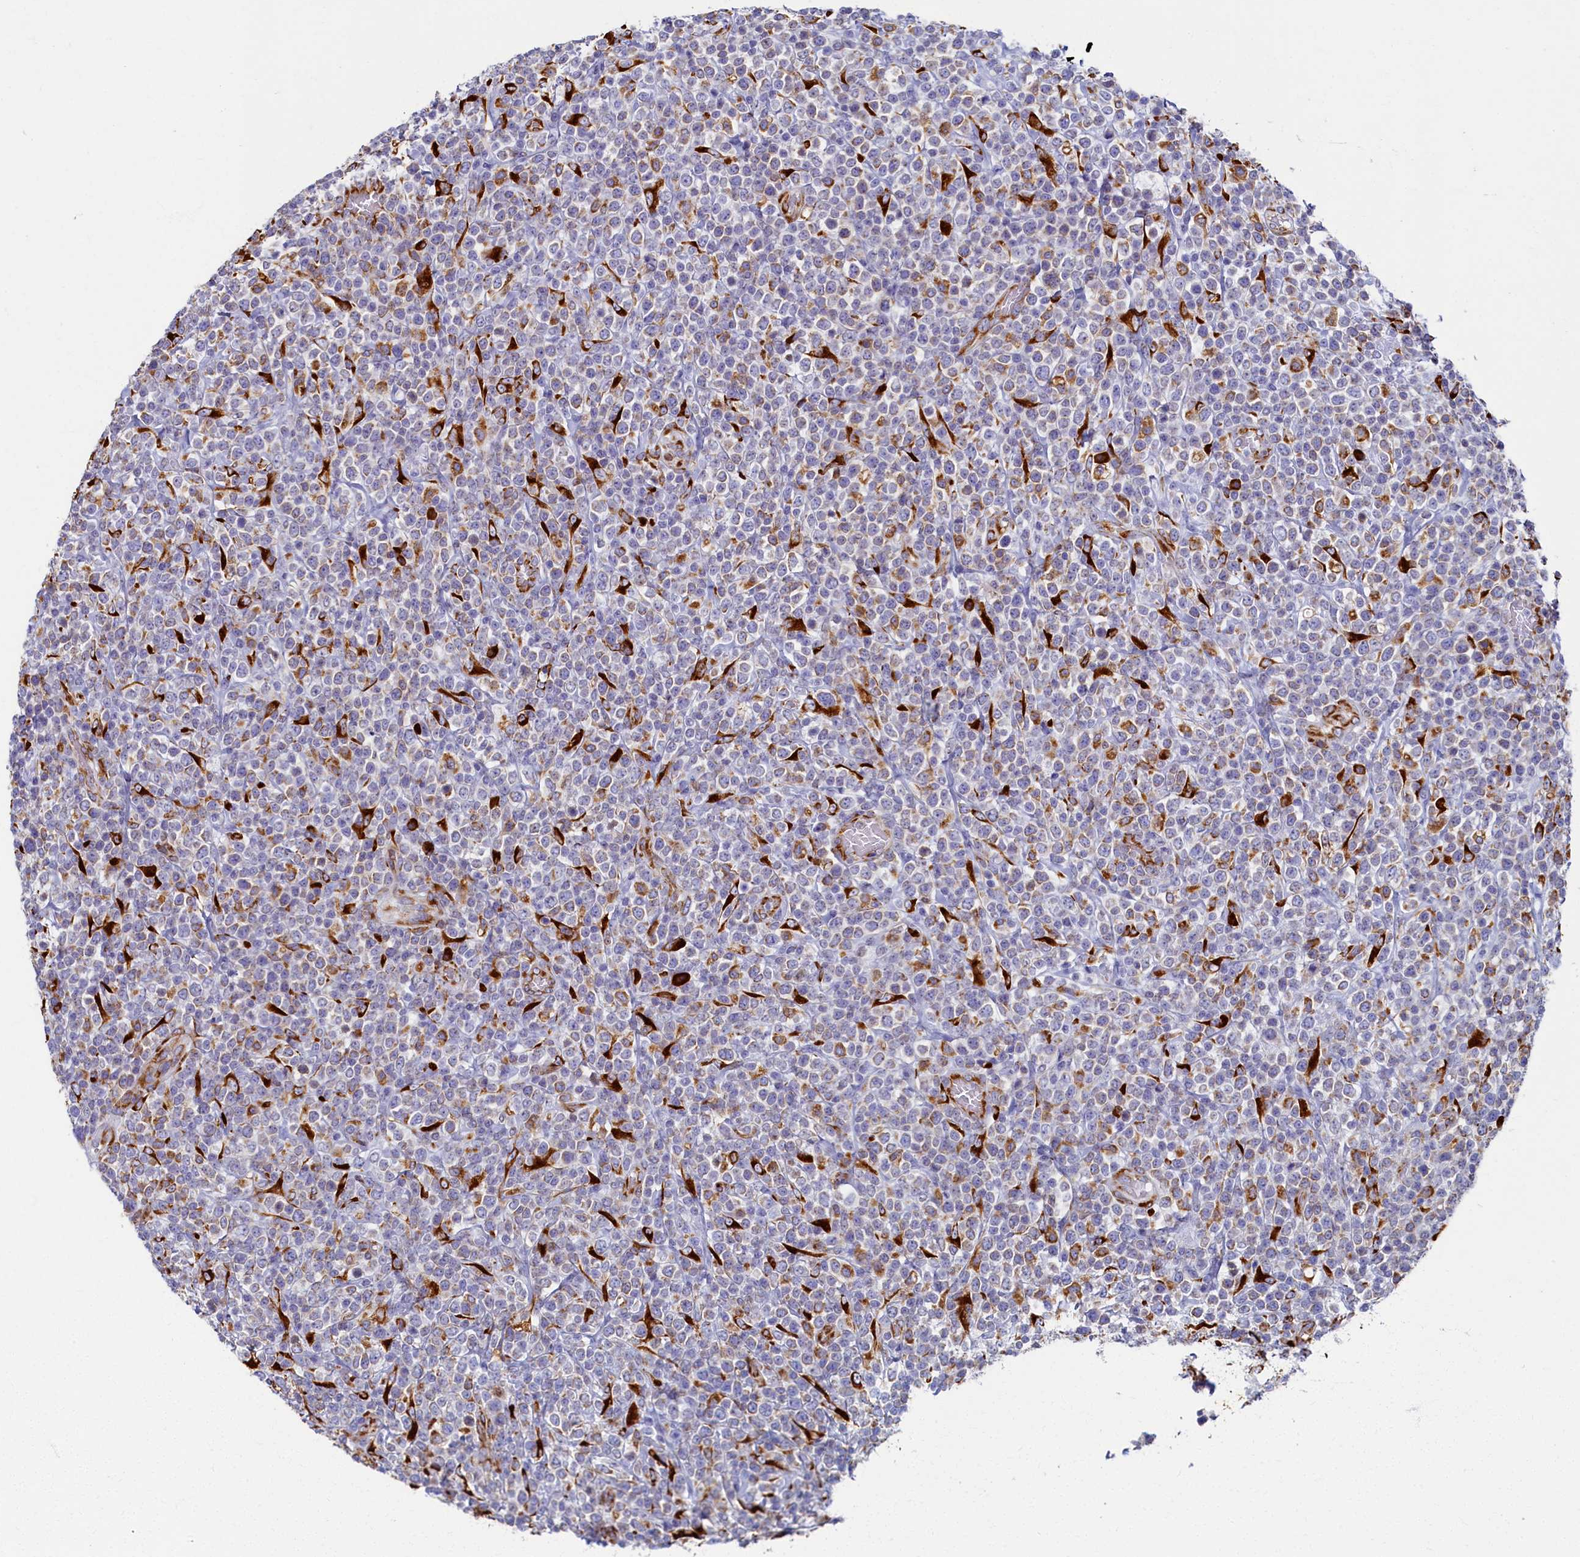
{"staining": {"intensity": "strong", "quantity": "<25%", "location": "cytoplasmic/membranous"}, "tissue": "lymphoma", "cell_type": "Tumor cells", "image_type": "cancer", "snomed": [{"axis": "morphology", "description": "Malignant lymphoma, non-Hodgkin's type, High grade"}, {"axis": "topography", "description": "Colon"}], "caption": "Tumor cells show medium levels of strong cytoplasmic/membranous positivity in about <25% of cells in high-grade malignant lymphoma, non-Hodgkin's type. (DAB = brown stain, brightfield microscopy at high magnification).", "gene": "TMEM18", "patient": {"sex": "female", "age": 53}}